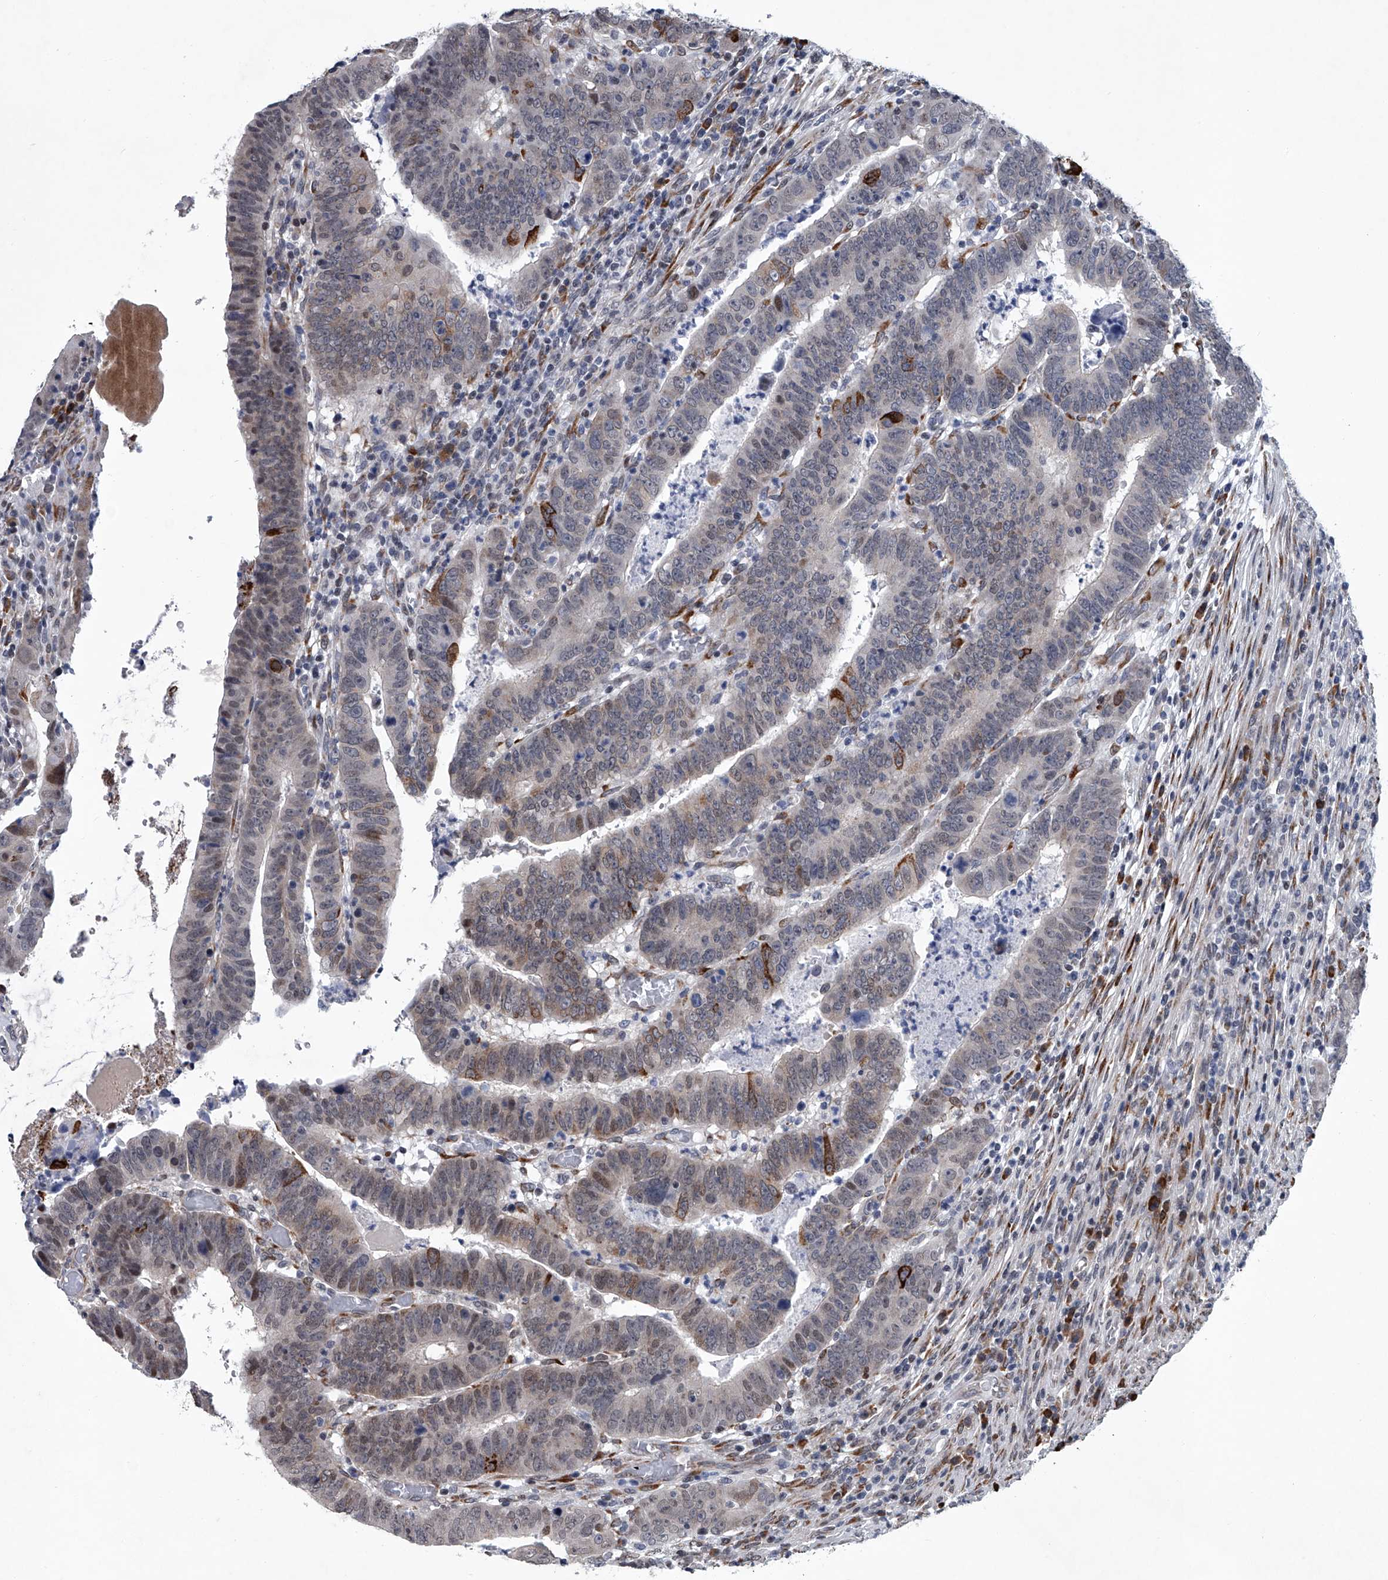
{"staining": {"intensity": "moderate", "quantity": "<25%", "location": "cytoplasmic/membranous"}, "tissue": "colorectal cancer", "cell_type": "Tumor cells", "image_type": "cancer", "snomed": [{"axis": "morphology", "description": "Normal tissue, NOS"}, {"axis": "morphology", "description": "Adenocarcinoma, NOS"}, {"axis": "topography", "description": "Rectum"}], "caption": "Tumor cells exhibit low levels of moderate cytoplasmic/membranous staining in approximately <25% of cells in human colorectal cancer.", "gene": "PPP2R5D", "patient": {"sex": "female", "age": 65}}